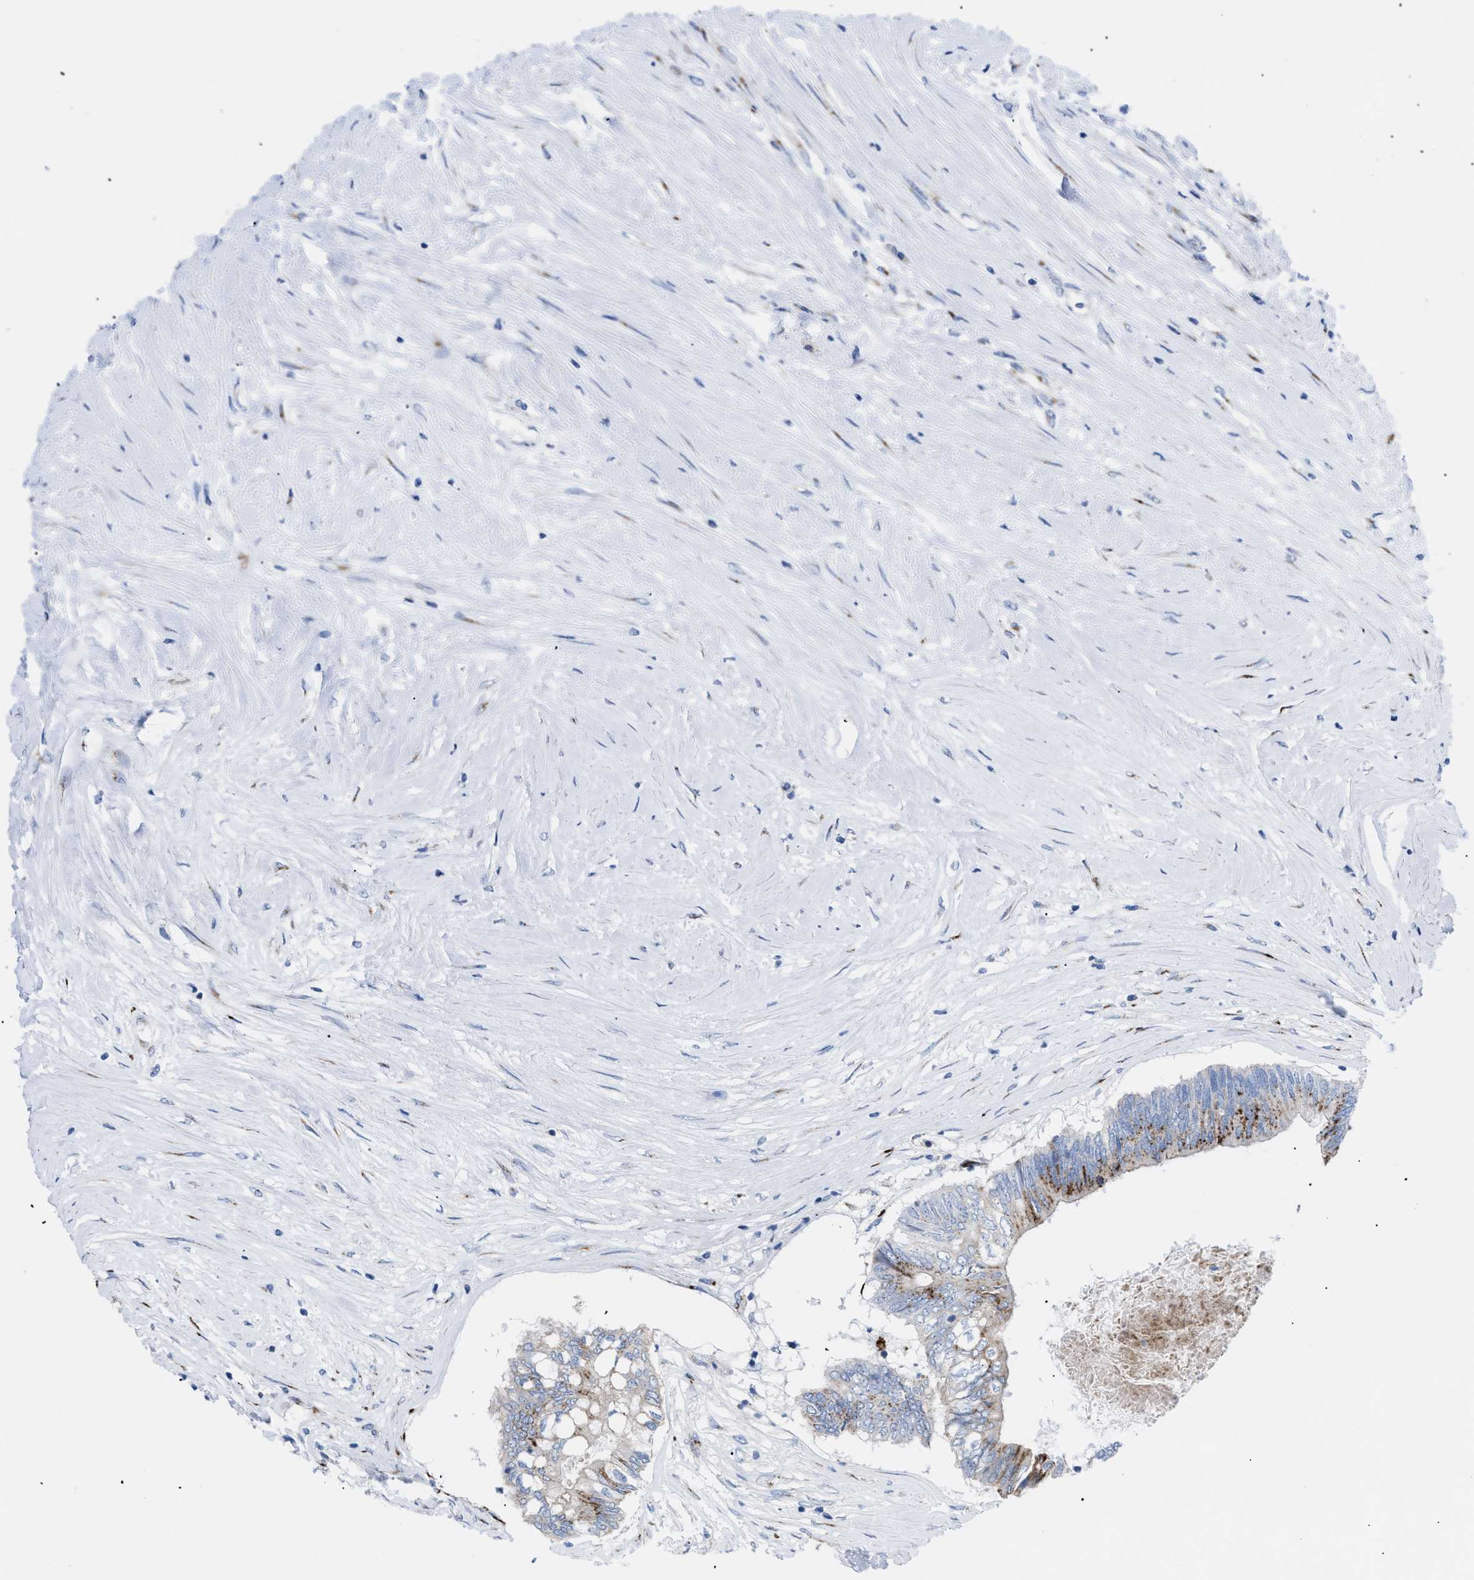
{"staining": {"intensity": "strong", "quantity": "25%-75%", "location": "cytoplasmic/membranous"}, "tissue": "colorectal cancer", "cell_type": "Tumor cells", "image_type": "cancer", "snomed": [{"axis": "morphology", "description": "Adenocarcinoma, NOS"}, {"axis": "topography", "description": "Rectum"}], "caption": "A photomicrograph showing strong cytoplasmic/membranous expression in approximately 25%-75% of tumor cells in adenocarcinoma (colorectal), as visualized by brown immunohistochemical staining.", "gene": "TMEM17", "patient": {"sex": "male", "age": 63}}